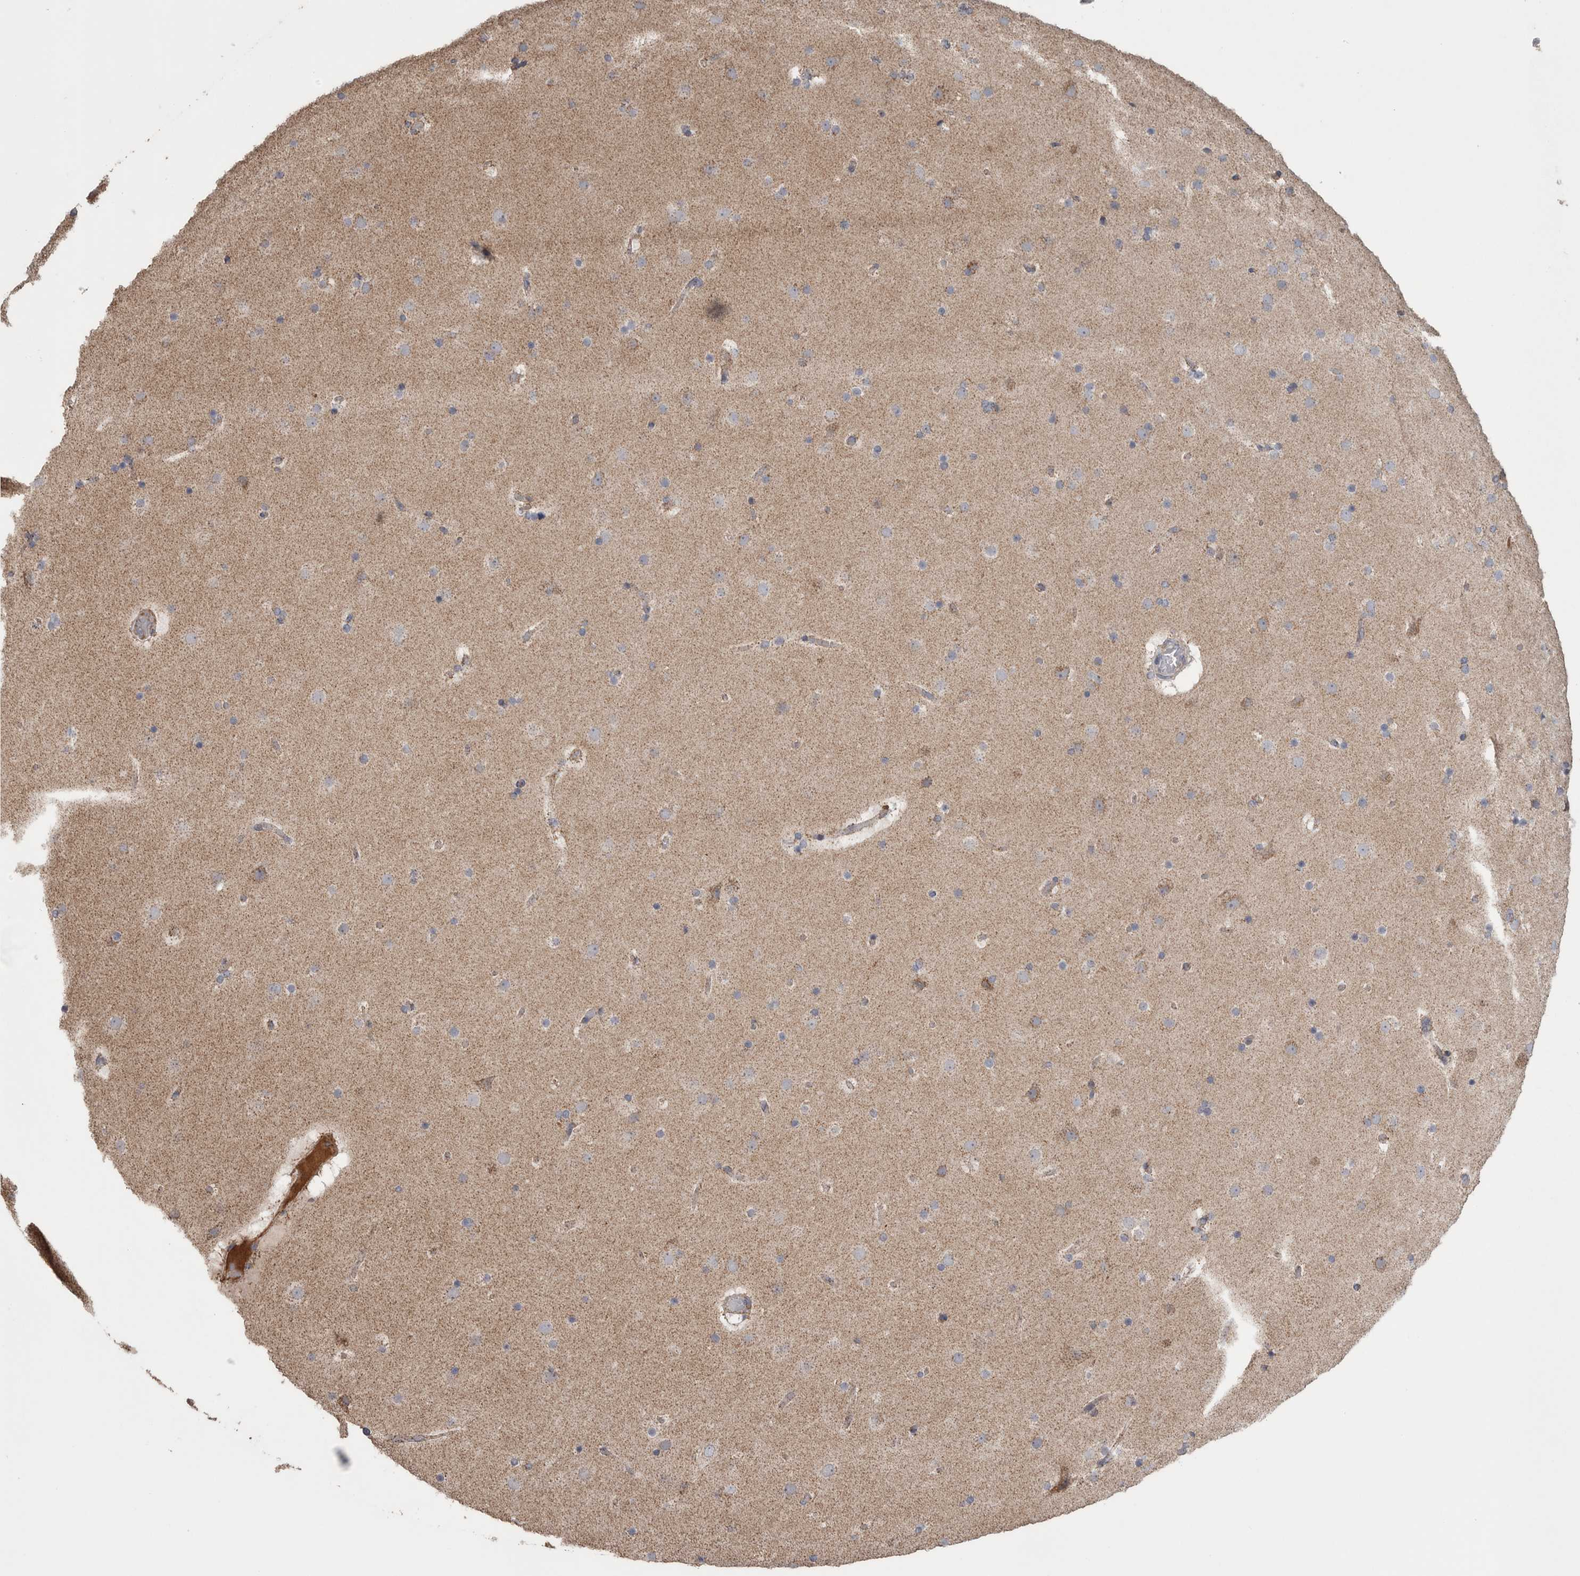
{"staining": {"intensity": "weak", "quantity": ">75%", "location": "cytoplasmic/membranous"}, "tissue": "cerebral cortex", "cell_type": "Endothelial cells", "image_type": "normal", "snomed": [{"axis": "morphology", "description": "Normal tissue, NOS"}, {"axis": "topography", "description": "Cerebral cortex"}], "caption": "Immunohistochemistry photomicrograph of normal cerebral cortex: cerebral cortex stained using immunohistochemistry exhibits low levels of weak protein expression localized specifically in the cytoplasmic/membranous of endothelial cells, appearing as a cytoplasmic/membranous brown color.", "gene": "SCO1", "patient": {"sex": "male", "age": 57}}